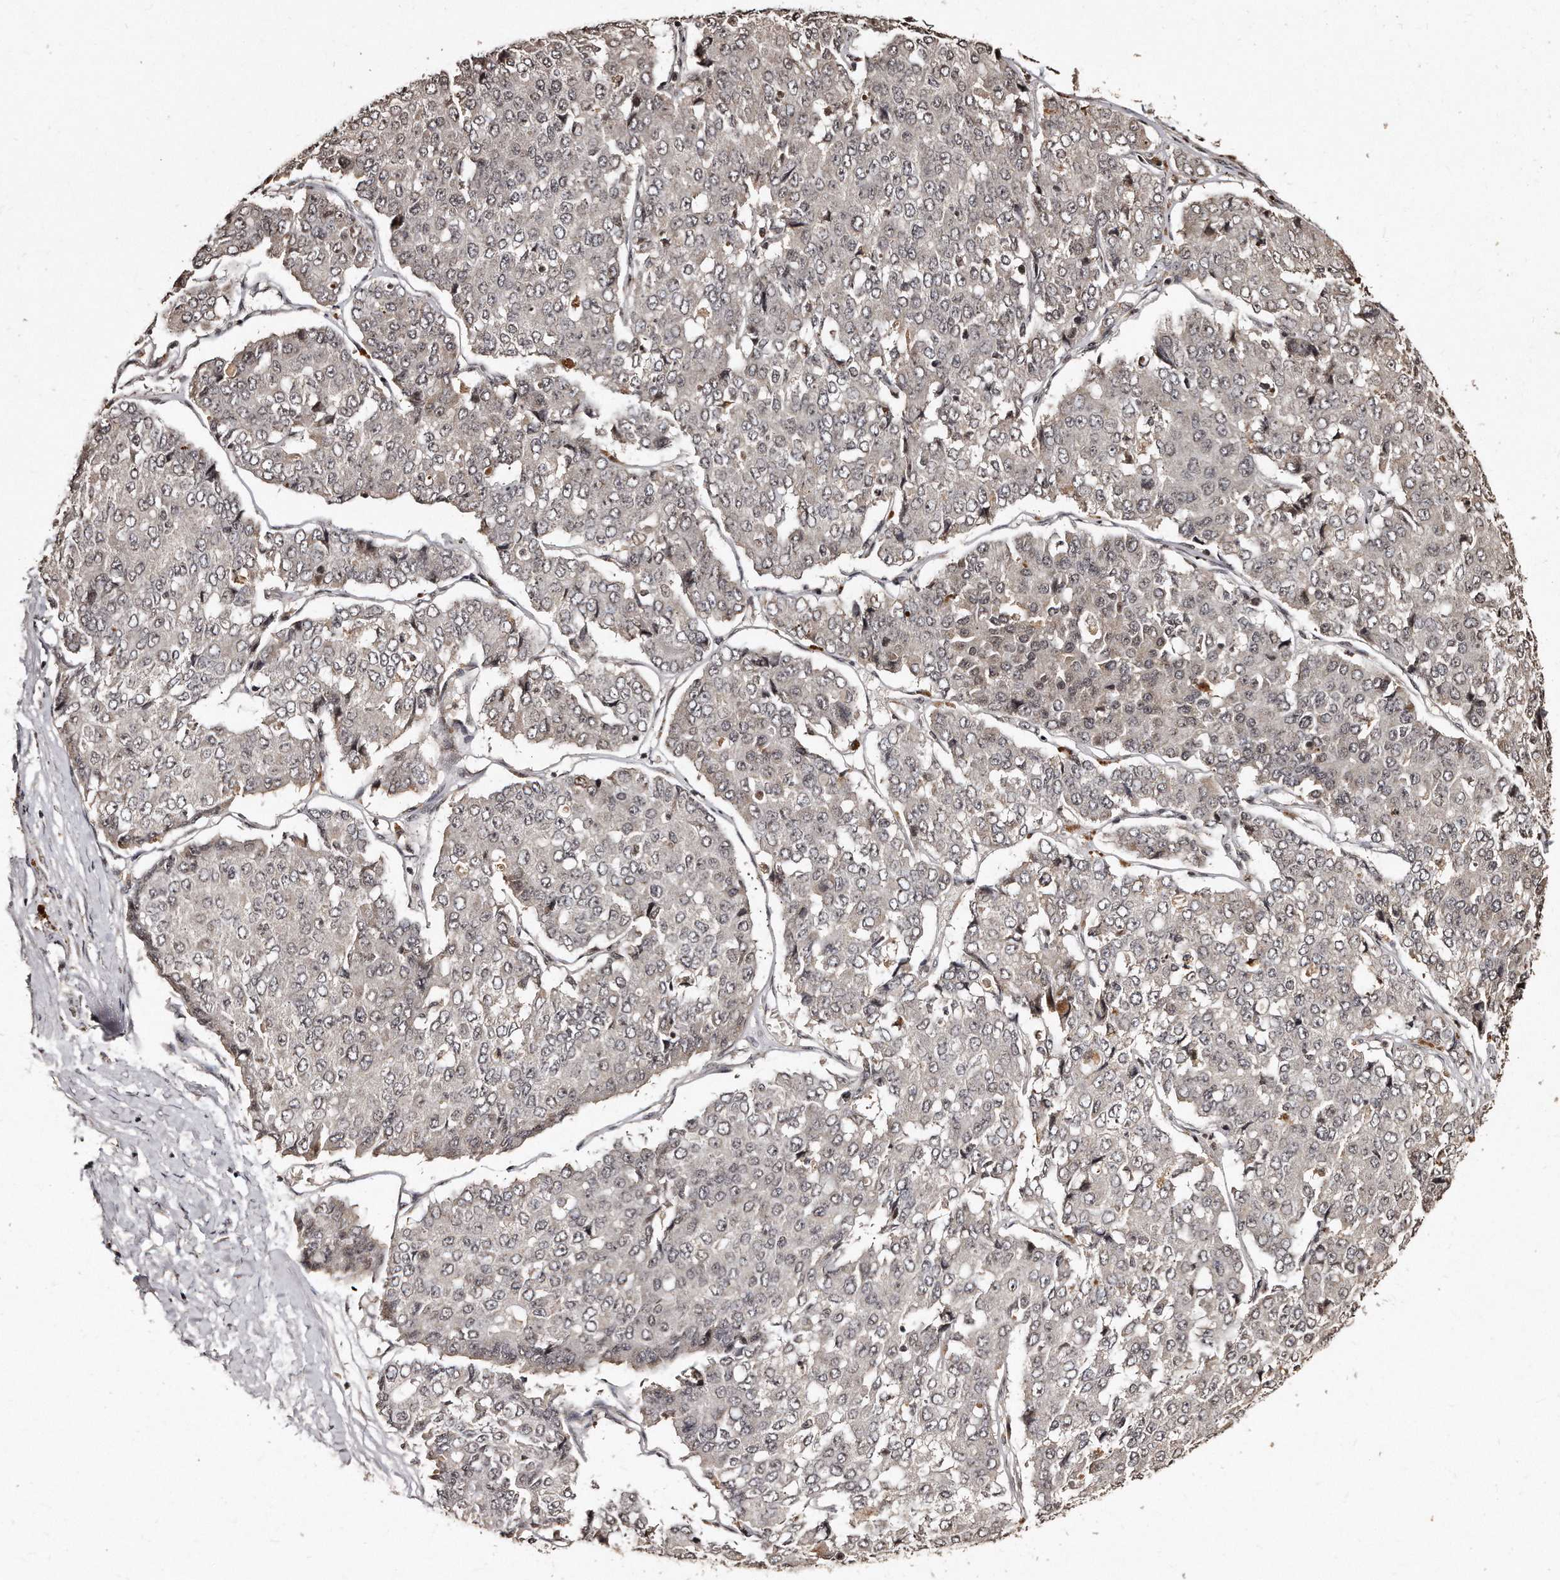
{"staining": {"intensity": "weak", "quantity": "25%-75%", "location": "nuclear"}, "tissue": "pancreatic cancer", "cell_type": "Tumor cells", "image_type": "cancer", "snomed": [{"axis": "morphology", "description": "Adenocarcinoma, NOS"}, {"axis": "topography", "description": "Pancreas"}], "caption": "Protein staining of pancreatic adenocarcinoma tissue shows weak nuclear staining in about 25%-75% of tumor cells.", "gene": "TSHR", "patient": {"sex": "male", "age": 50}}